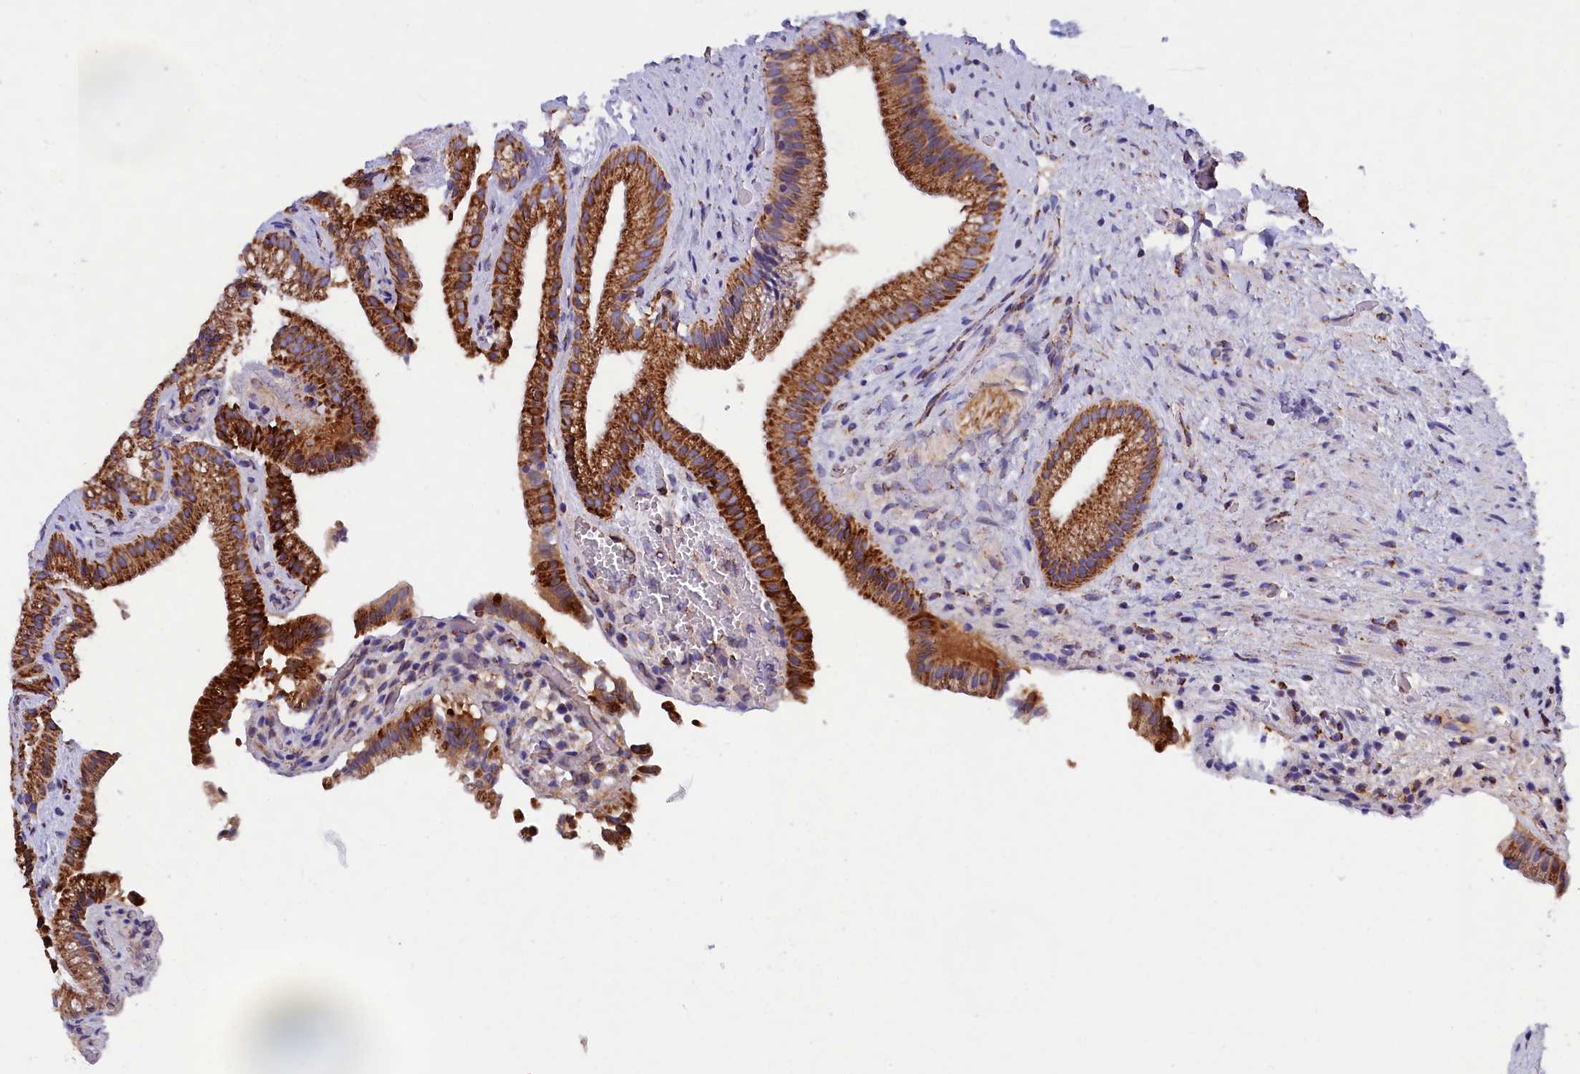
{"staining": {"intensity": "strong", "quantity": ">75%", "location": "cytoplasmic/membranous"}, "tissue": "gallbladder", "cell_type": "Glandular cells", "image_type": "normal", "snomed": [{"axis": "morphology", "description": "Normal tissue, NOS"}, {"axis": "morphology", "description": "Inflammation, NOS"}, {"axis": "topography", "description": "Gallbladder"}], "caption": "Immunohistochemistry of normal human gallbladder exhibits high levels of strong cytoplasmic/membranous expression in about >75% of glandular cells.", "gene": "SLC39A3", "patient": {"sex": "male", "age": 51}}